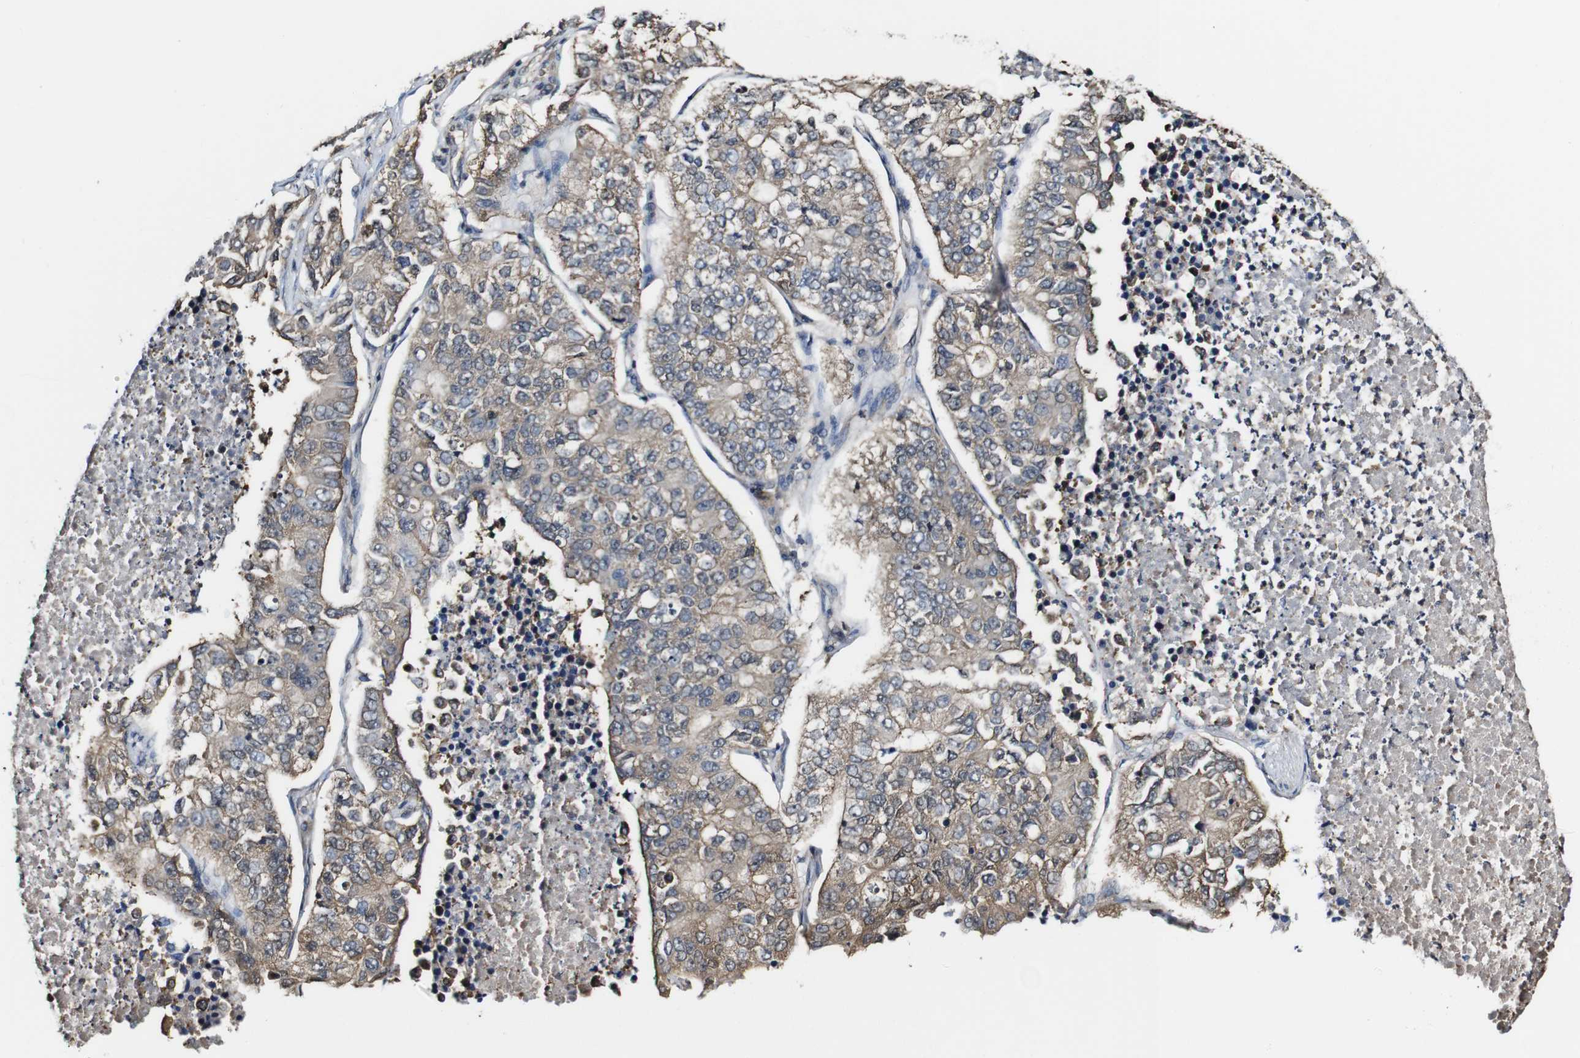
{"staining": {"intensity": "weak", "quantity": ">75%", "location": "cytoplasmic/membranous"}, "tissue": "lung cancer", "cell_type": "Tumor cells", "image_type": "cancer", "snomed": [{"axis": "morphology", "description": "Adenocarcinoma, NOS"}, {"axis": "topography", "description": "Lung"}], "caption": "This image shows IHC staining of lung cancer, with low weak cytoplasmic/membranous expression in approximately >75% of tumor cells.", "gene": "PTPRR", "patient": {"sex": "male", "age": 49}}